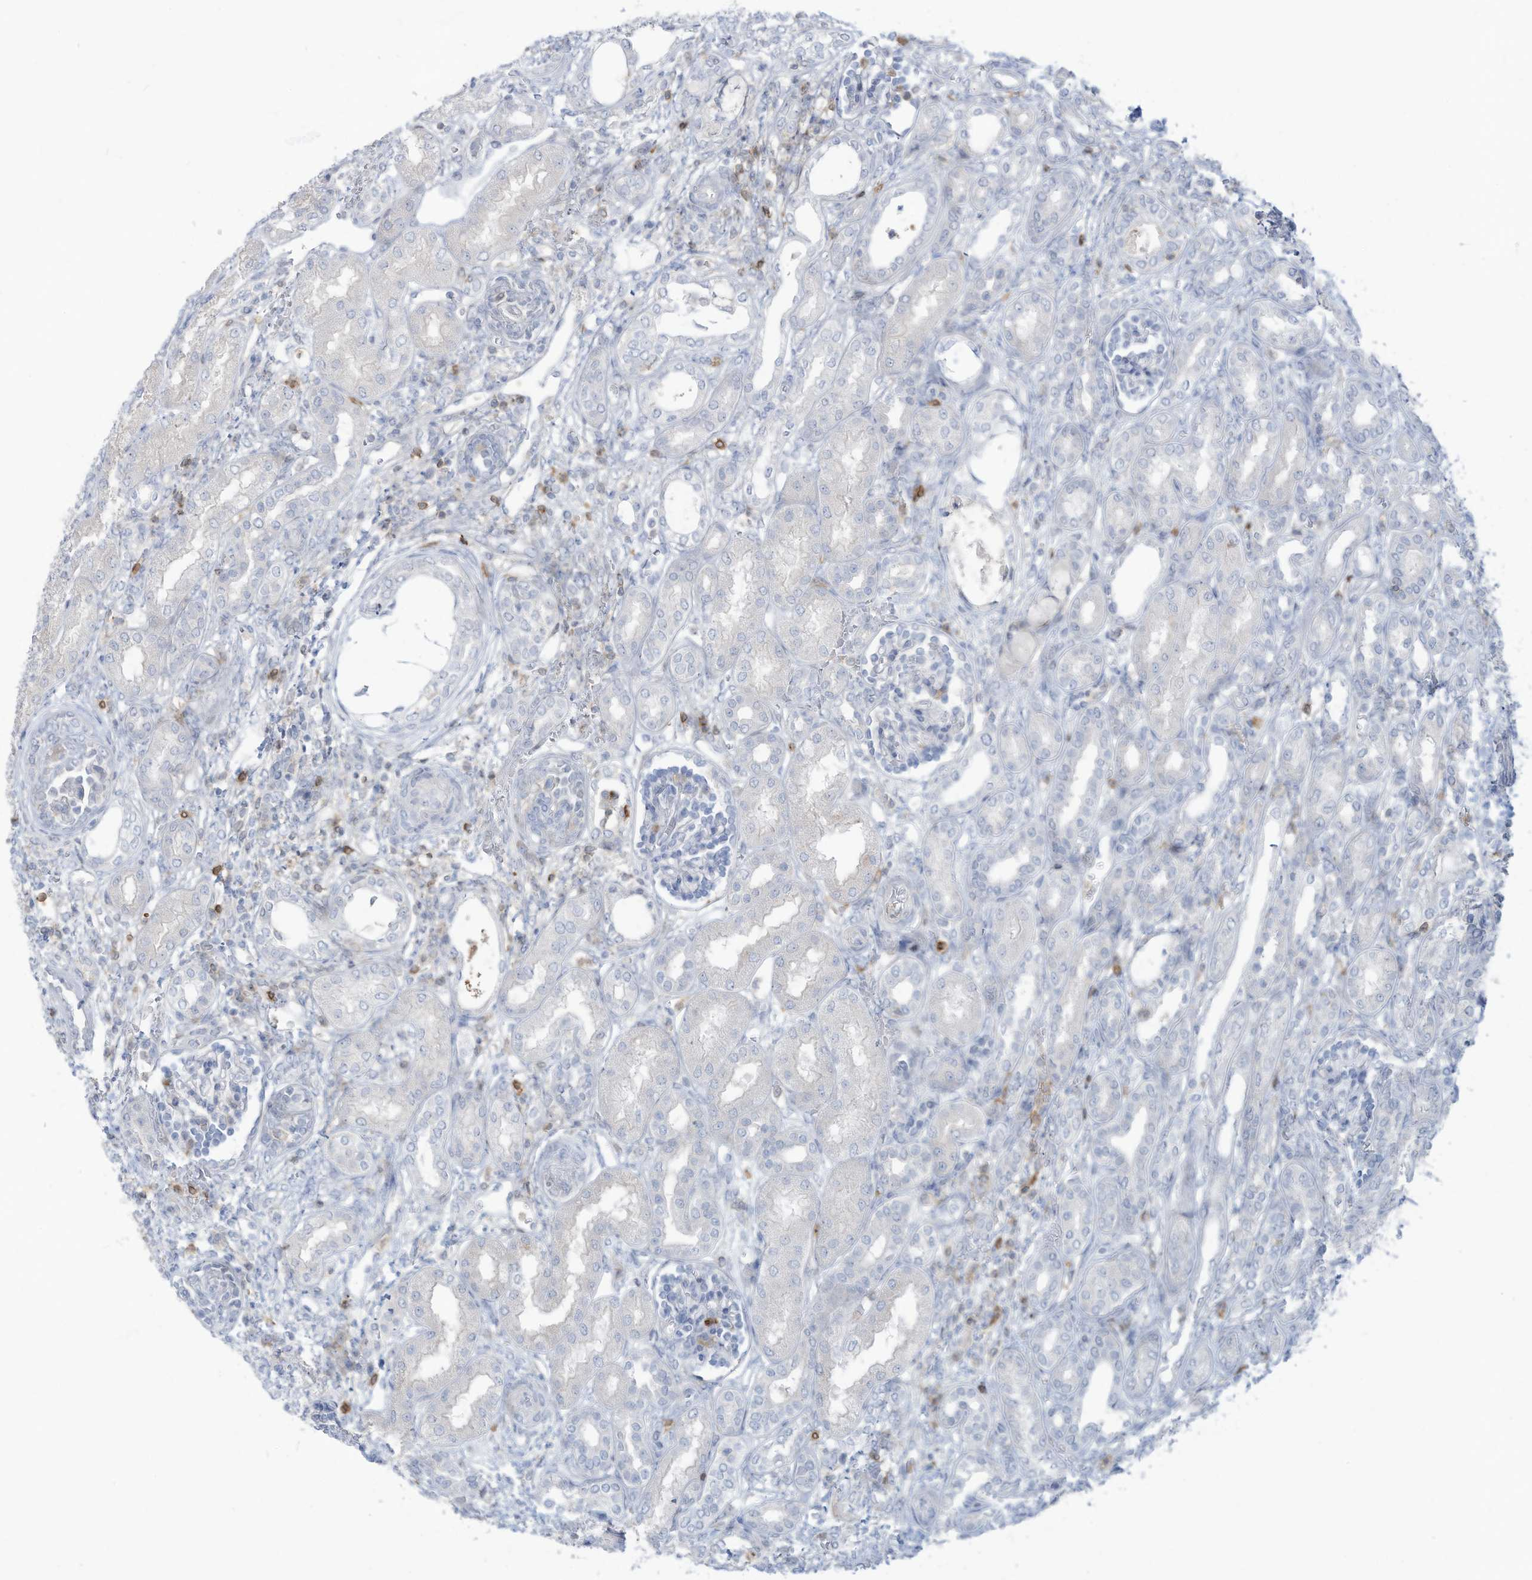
{"staining": {"intensity": "negative", "quantity": "none", "location": "none"}, "tissue": "kidney", "cell_type": "Cells in glomeruli", "image_type": "normal", "snomed": [{"axis": "morphology", "description": "Normal tissue, NOS"}, {"axis": "morphology", "description": "Neoplasm, malignant, NOS"}, {"axis": "topography", "description": "Kidney"}], "caption": "This is an immunohistochemistry photomicrograph of normal kidney. There is no staining in cells in glomeruli.", "gene": "NOTO", "patient": {"sex": "female", "age": 1}}